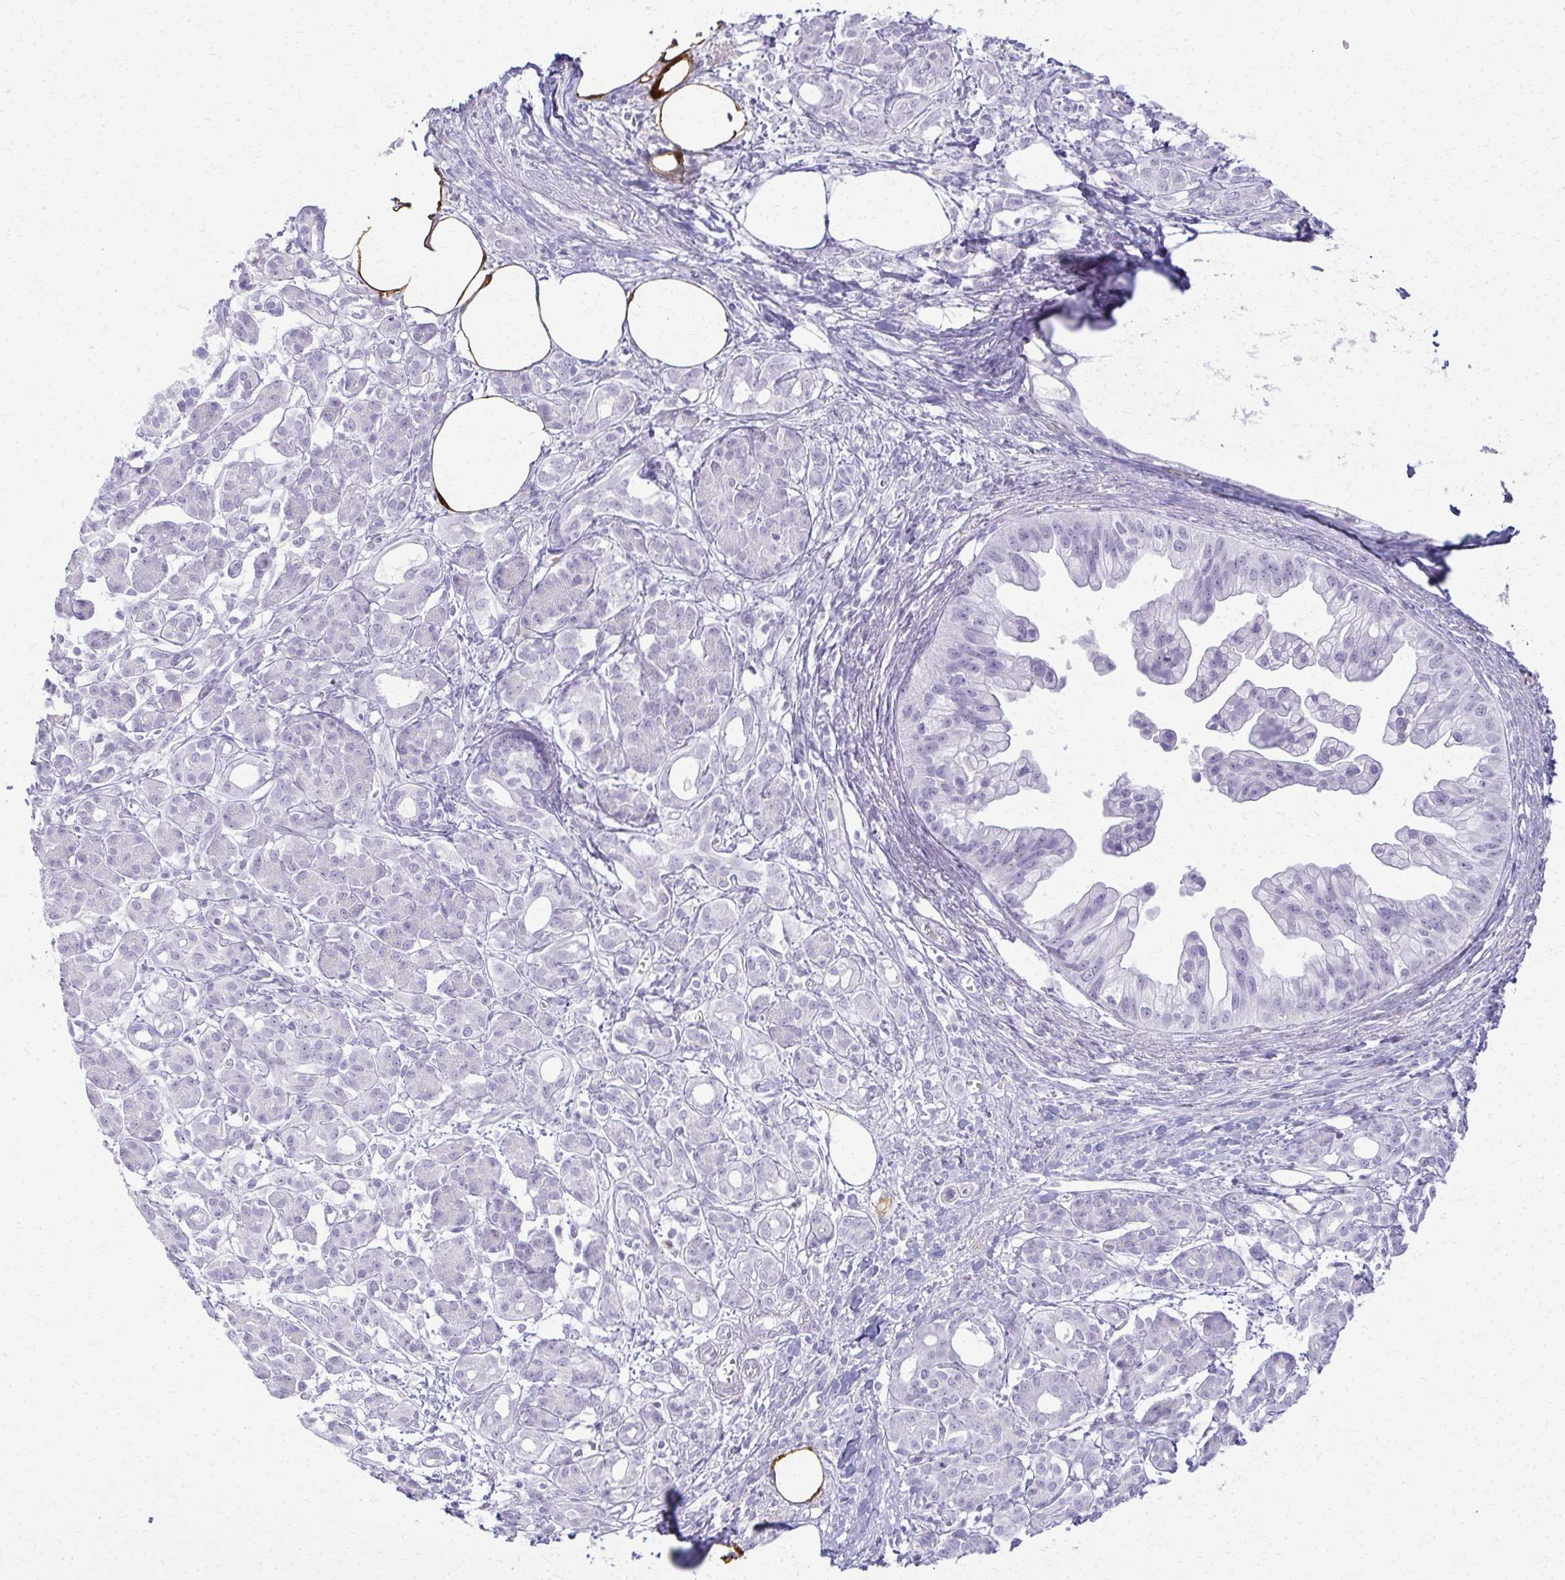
{"staining": {"intensity": "negative", "quantity": "none", "location": "none"}, "tissue": "pancreatic cancer", "cell_type": "Tumor cells", "image_type": "cancer", "snomed": [{"axis": "morphology", "description": "Adenocarcinoma, NOS"}, {"axis": "topography", "description": "Pancreas"}], "caption": "A micrograph of human pancreatic adenocarcinoma is negative for staining in tumor cells.", "gene": "CA3", "patient": {"sex": "female", "age": 73}}